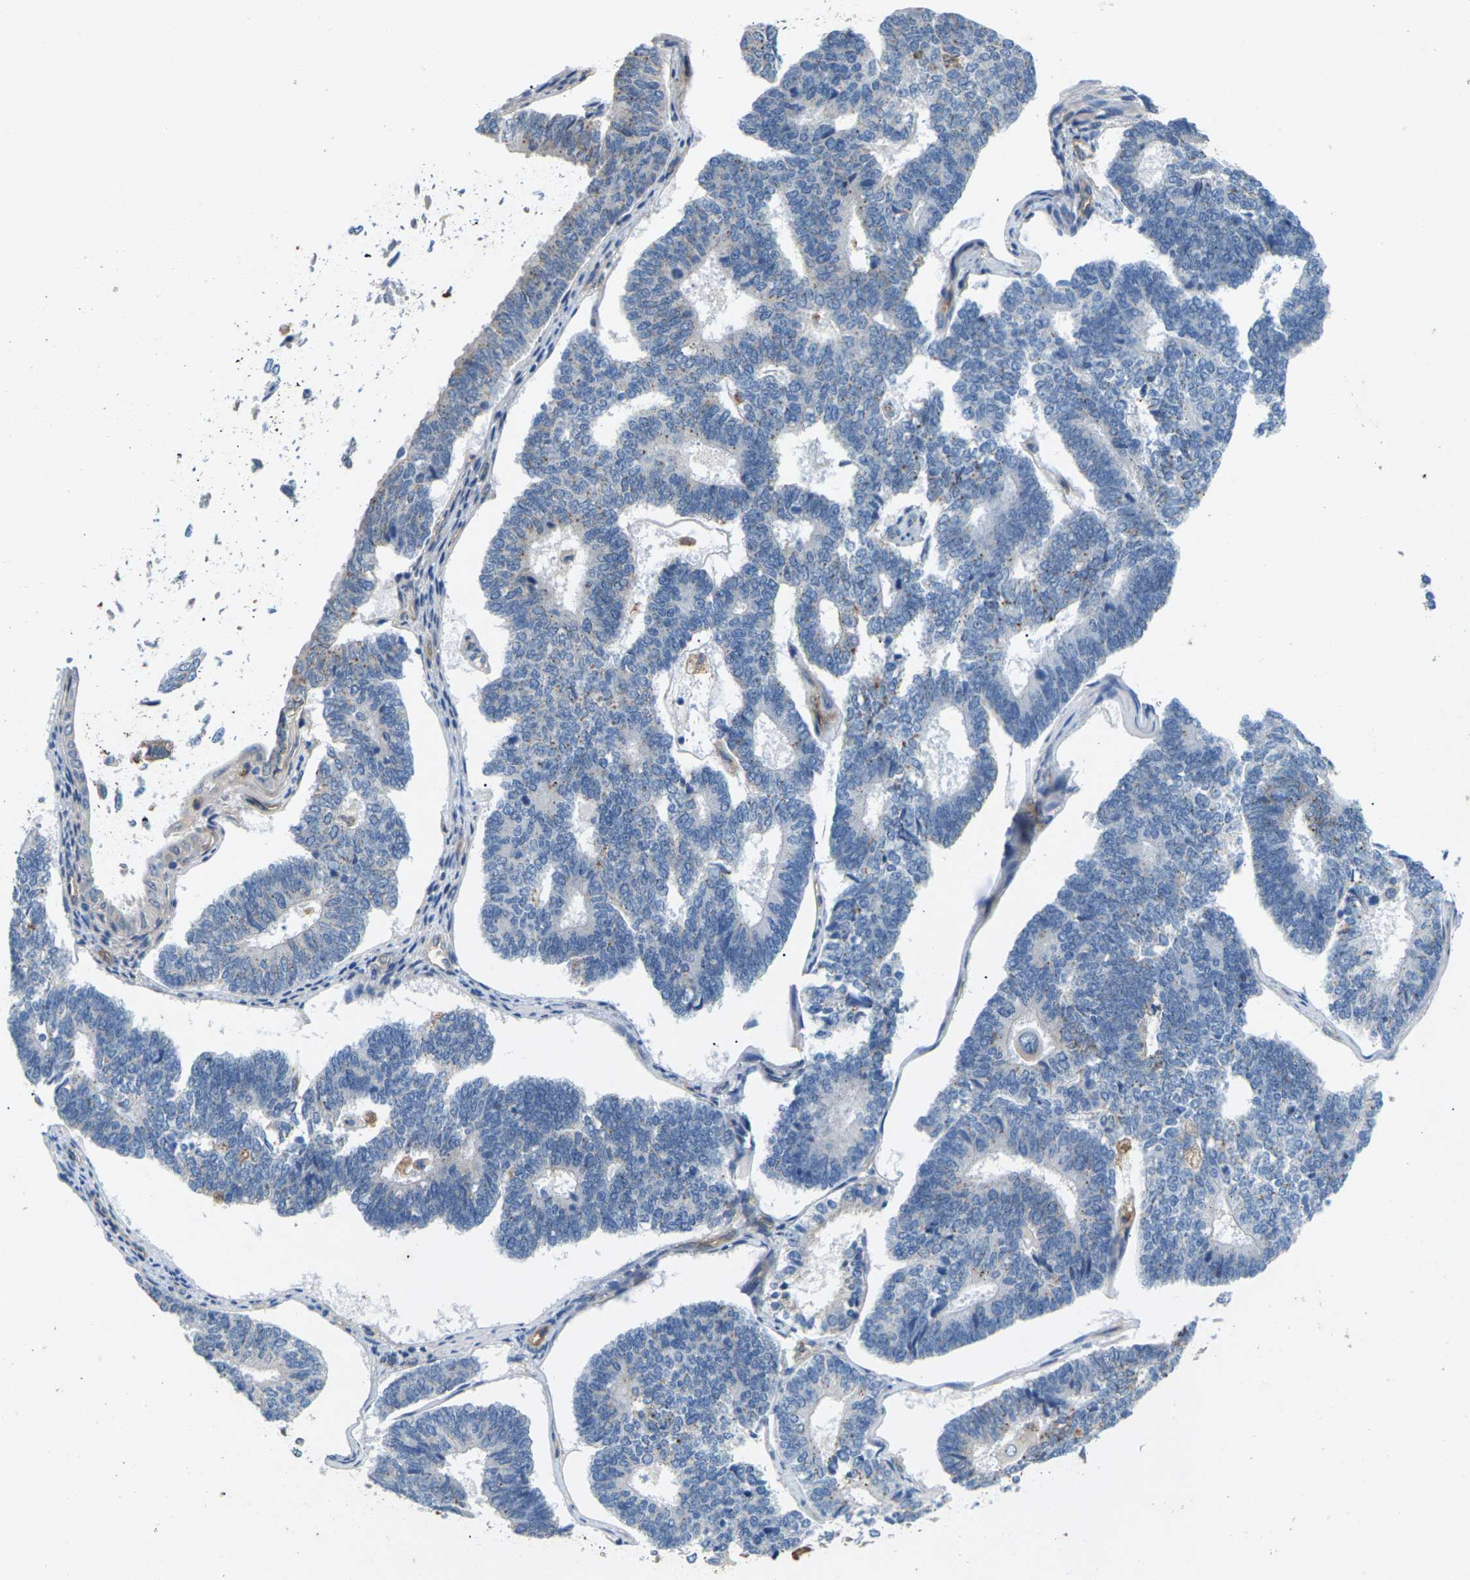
{"staining": {"intensity": "negative", "quantity": "none", "location": "none"}, "tissue": "endometrial cancer", "cell_type": "Tumor cells", "image_type": "cancer", "snomed": [{"axis": "morphology", "description": "Adenocarcinoma, NOS"}, {"axis": "topography", "description": "Endometrium"}], "caption": "High power microscopy image of an immunohistochemistry (IHC) histopathology image of adenocarcinoma (endometrial), revealing no significant staining in tumor cells. (IHC, brightfield microscopy, high magnification).", "gene": "ITGA5", "patient": {"sex": "female", "age": 70}}